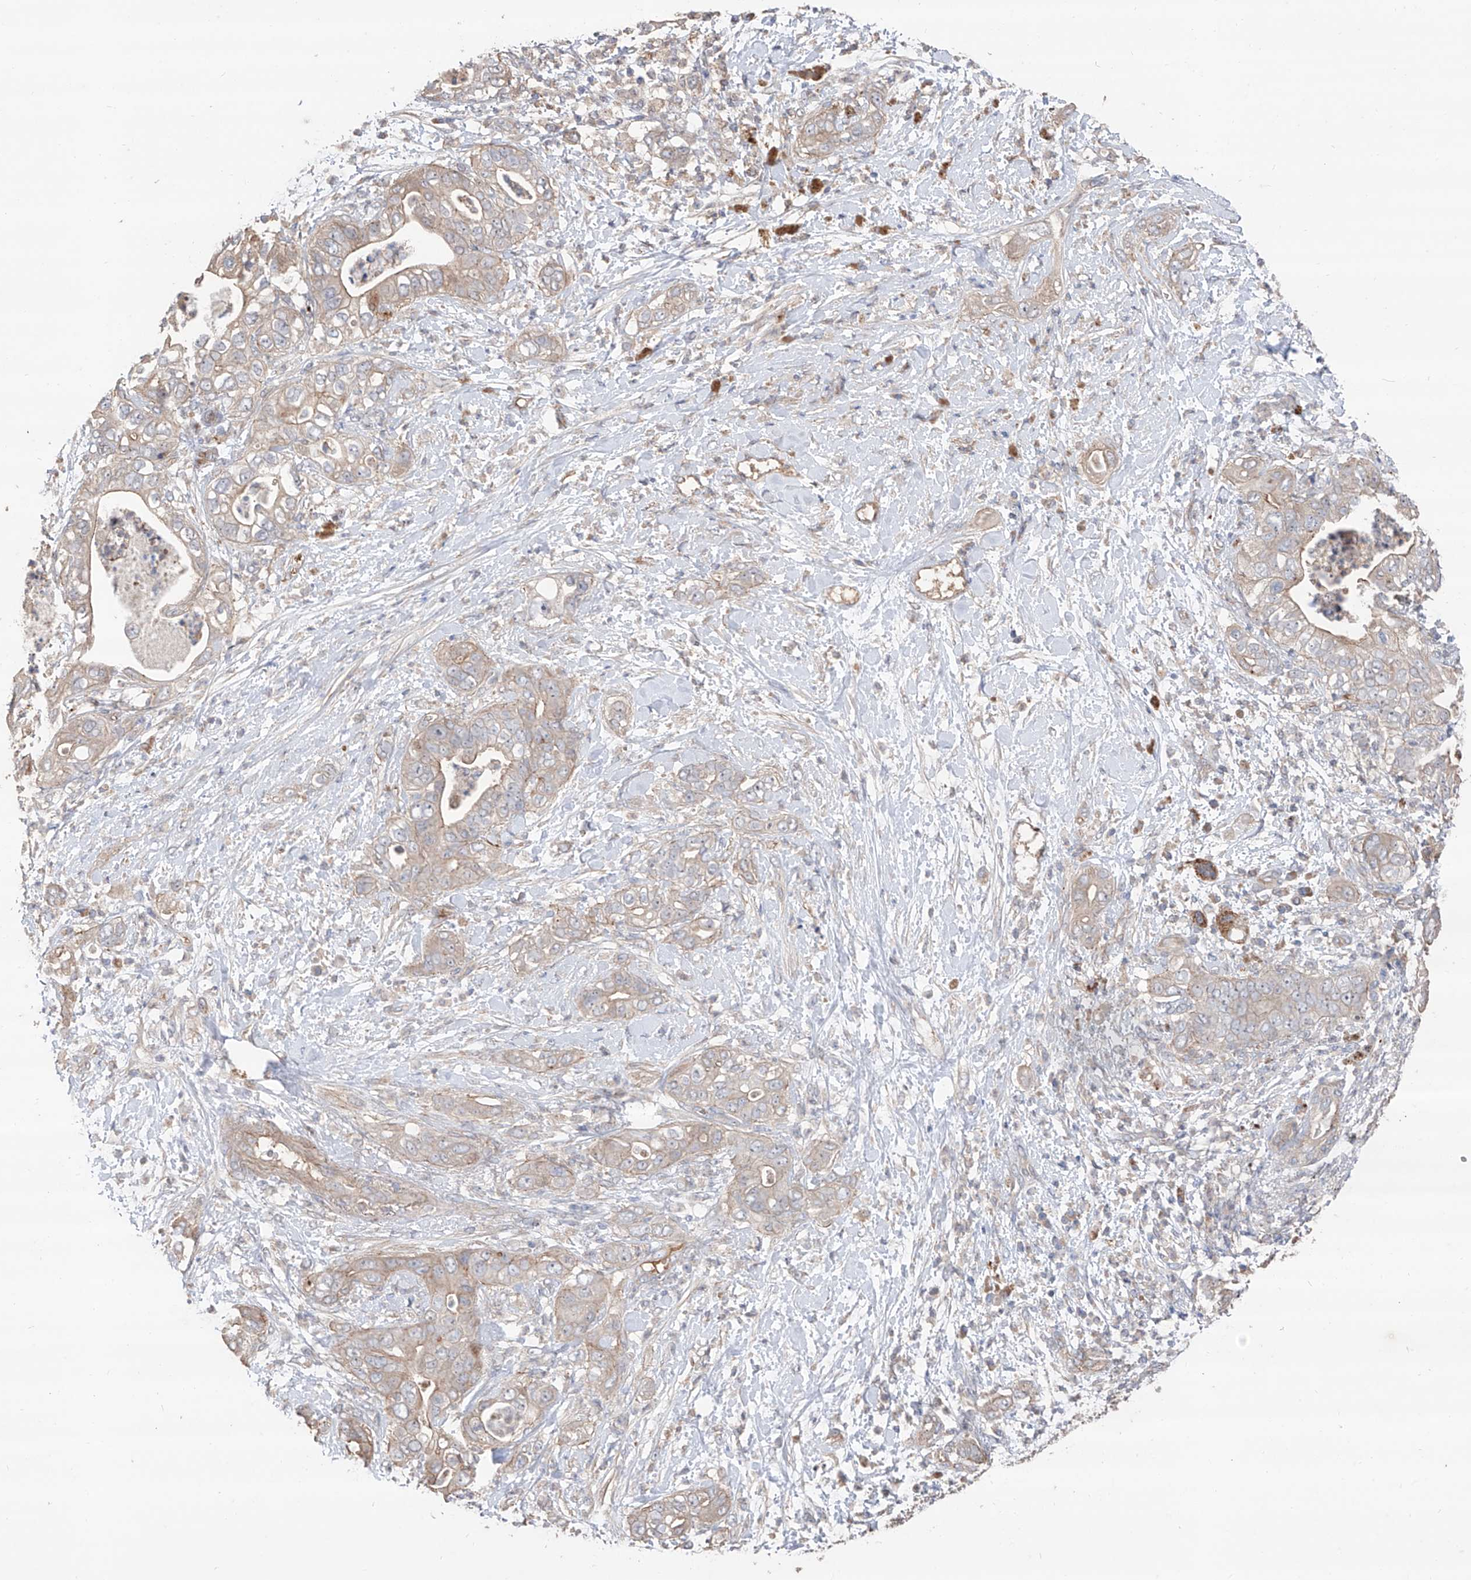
{"staining": {"intensity": "moderate", "quantity": "<25%", "location": "cytoplasmic/membranous"}, "tissue": "pancreatic cancer", "cell_type": "Tumor cells", "image_type": "cancer", "snomed": [{"axis": "morphology", "description": "Adenocarcinoma, NOS"}, {"axis": "topography", "description": "Pancreas"}], "caption": "Pancreatic cancer (adenocarcinoma) tissue shows moderate cytoplasmic/membranous staining in approximately <25% of tumor cells, visualized by immunohistochemistry. Immunohistochemistry (ihc) stains the protein in brown and the nuclei are stained blue.", "gene": "EDN1", "patient": {"sex": "female", "age": 78}}